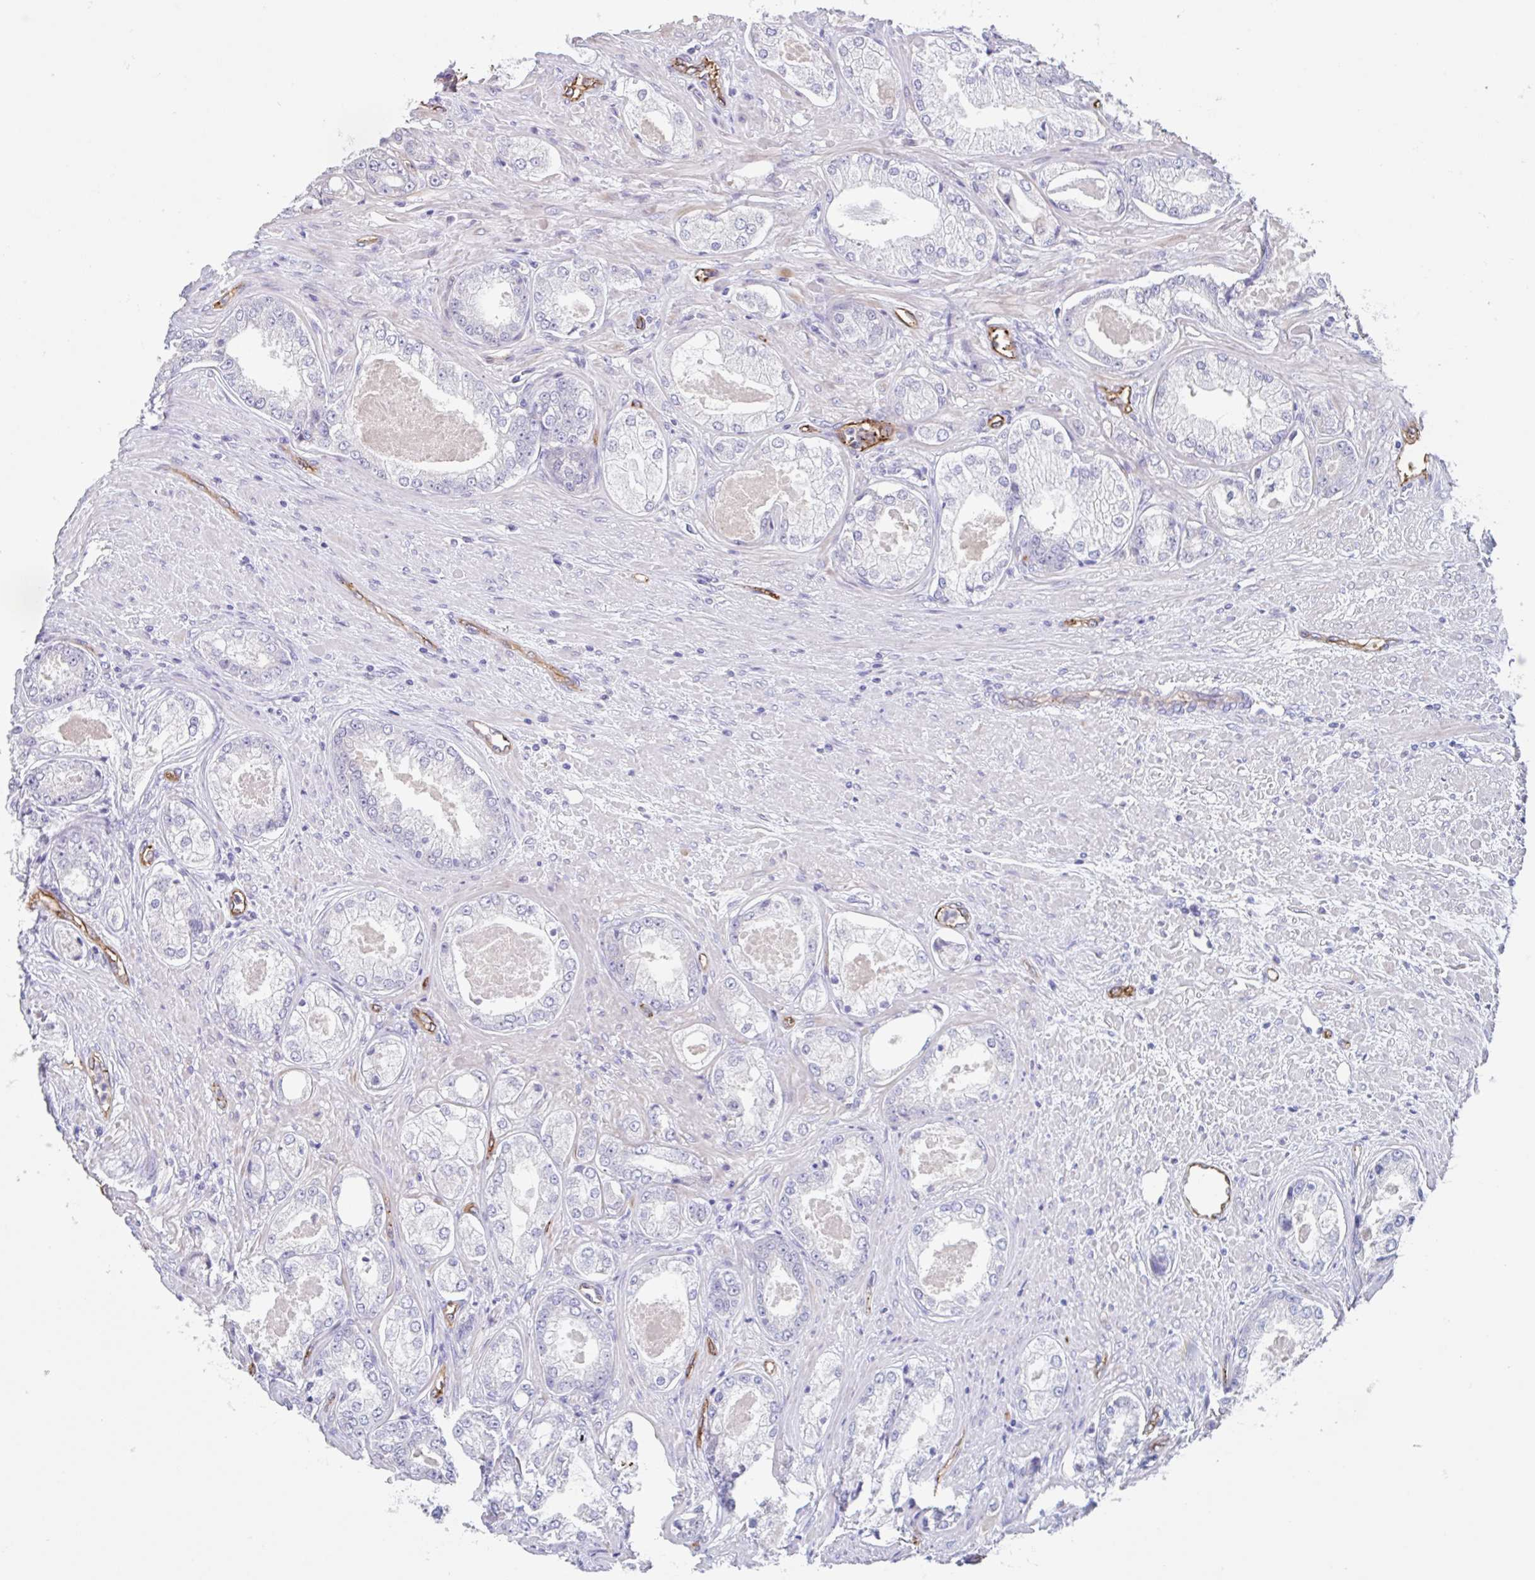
{"staining": {"intensity": "negative", "quantity": "none", "location": "none"}, "tissue": "prostate cancer", "cell_type": "Tumor cells", "image_type": "cancer", "snomed": [{"axis": "morphology", "description": "Adenocarcinoma, Low grade"}, {"axis": "topography", "description": "Prostate"}], "caption": "Tumor cells show no significant positivity in adenocarcinoma (low-grade) (prostate).", "gene": "EHD4", "patient": {"sex": "male", "age": 68}}